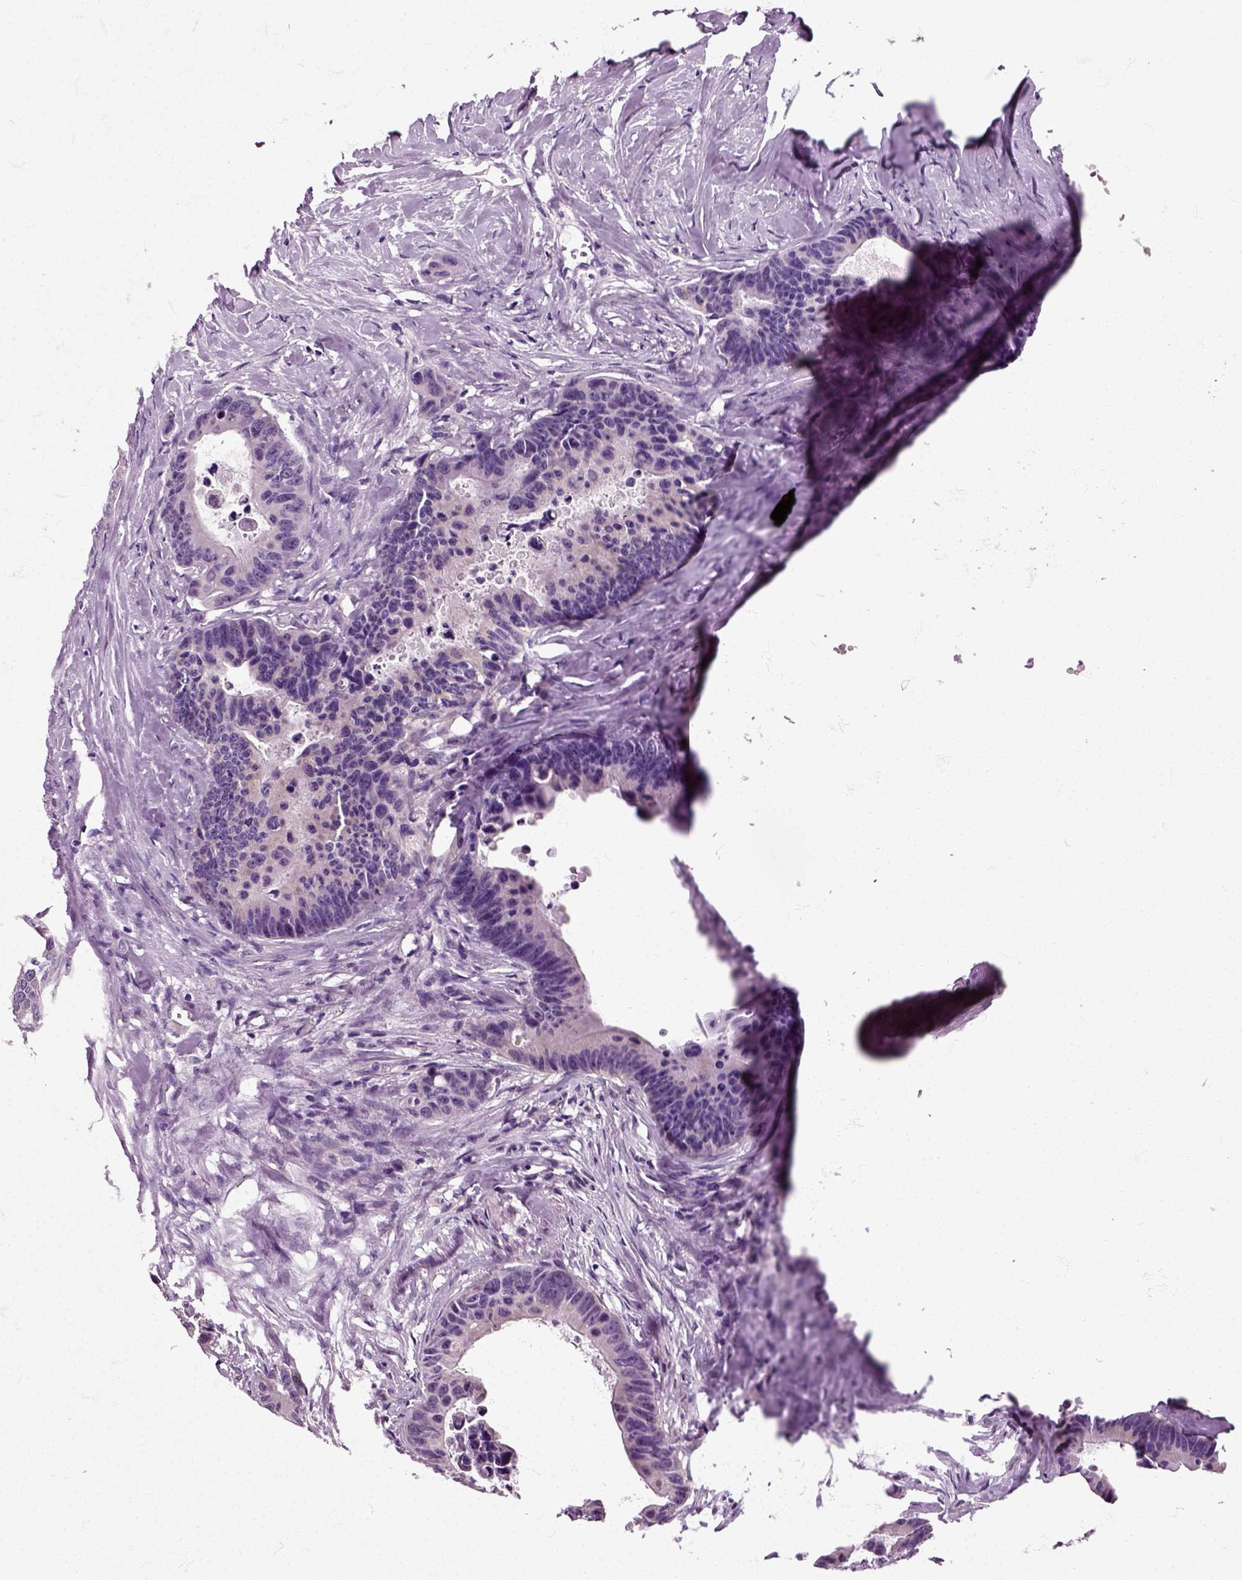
{"staining": {"intensity": "negative", "quantity": "none", "location": "none"}, "tissue": "colorectal cancer", "cell_type": "Tumor cells", "image_type": "cancer", "snomed": [{"axis": "morphology", "description": "Adenocarcinoma, NOS"}, {"axis": "topography", "description": "Colon"}], "caption": "A high-resolution image shows immunohistochemistry staining of colorectal cancer, which exhibits no significant expression in tumor cells.", "gene": "HSPA2", "patient": {"sex": "female", "age": 87}}